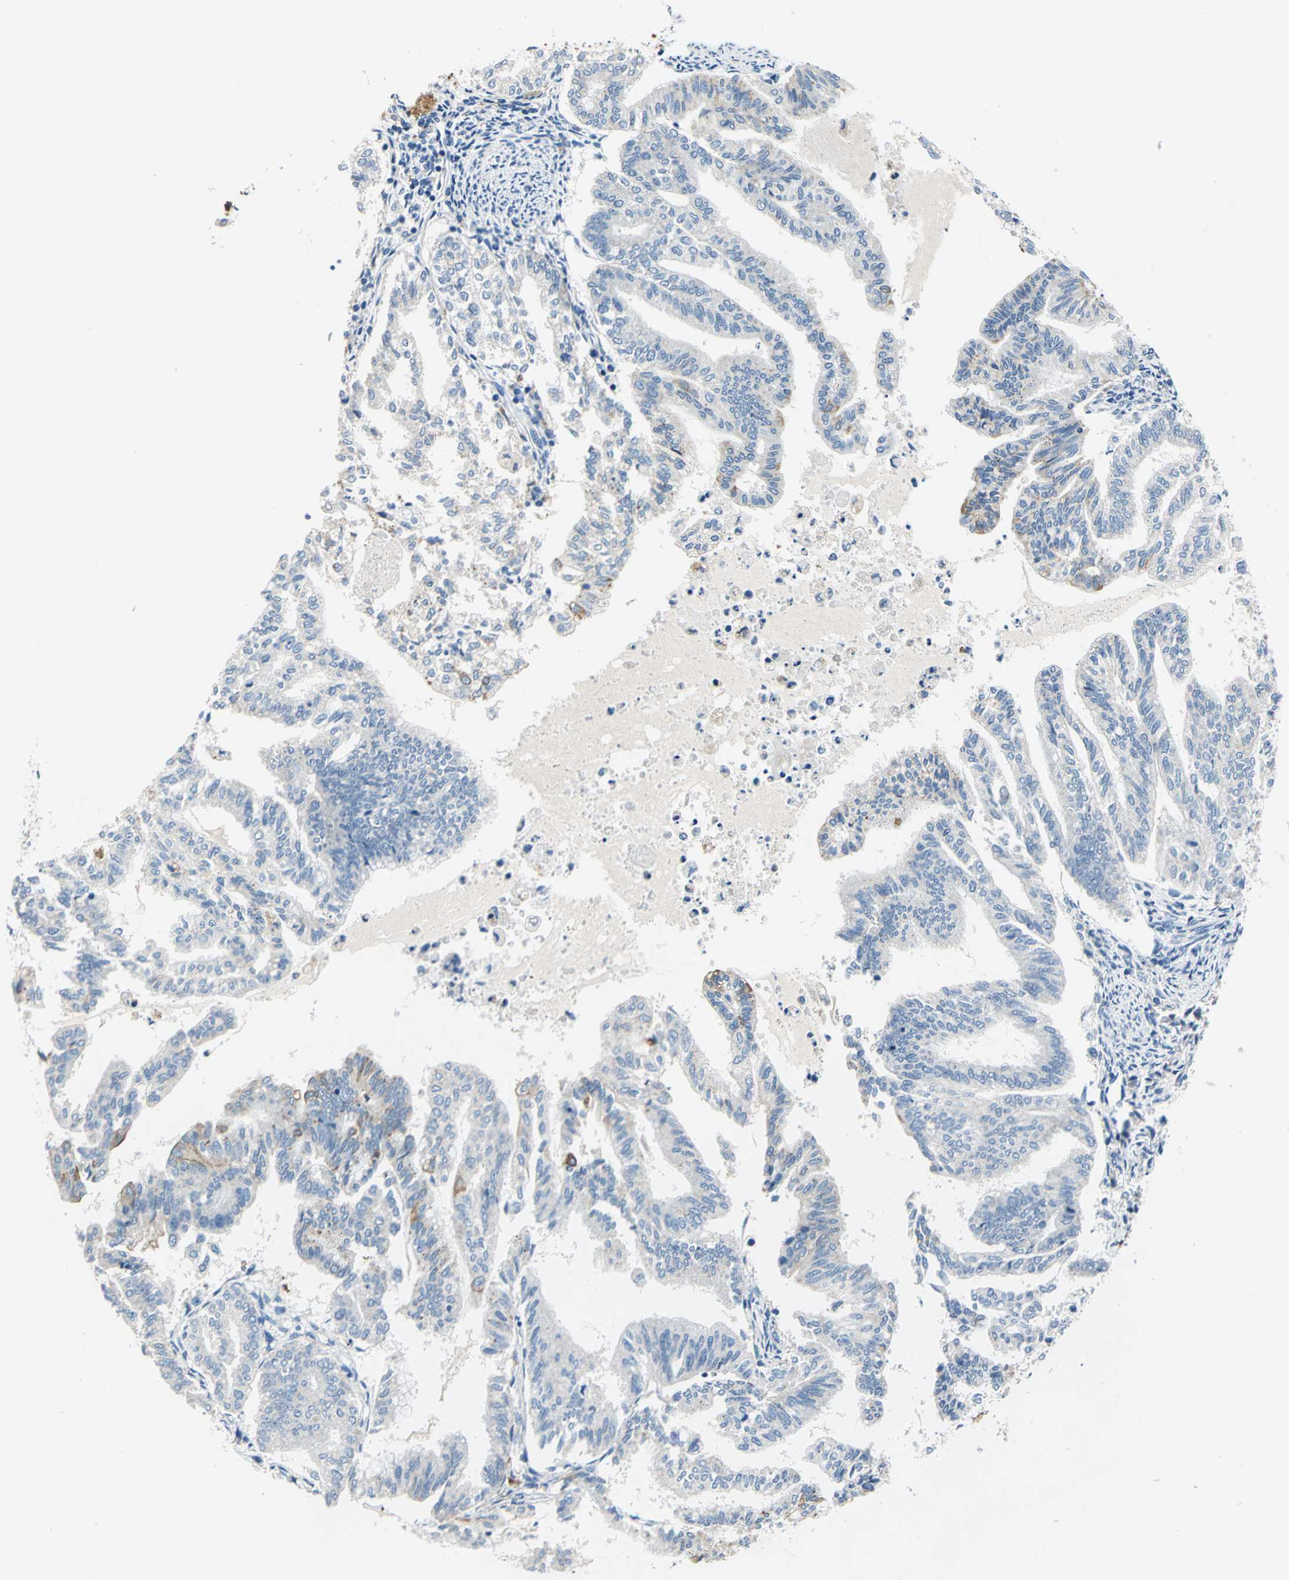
{"staining": {"intensity": "weak", "quantity": "25%-75%", "location": "cytoplasmic/membranous"}, "tissue": "endometrial cancer", "cell_type": "Tumor cells", "image_type": "cancer", "snomed": [{"axis": "morphology", "description": "Adenocarcinoma, NOS"}, {"axis": "topography", "description": "Endometrium"}], "caption": "A brown stain labels weak cytoplasmic/membranous positivity of a protein in adenocarcinoma (endometrial) tumor cells.", "gene": "RASD2", "patient": {"sex": "female", "age": 79}}